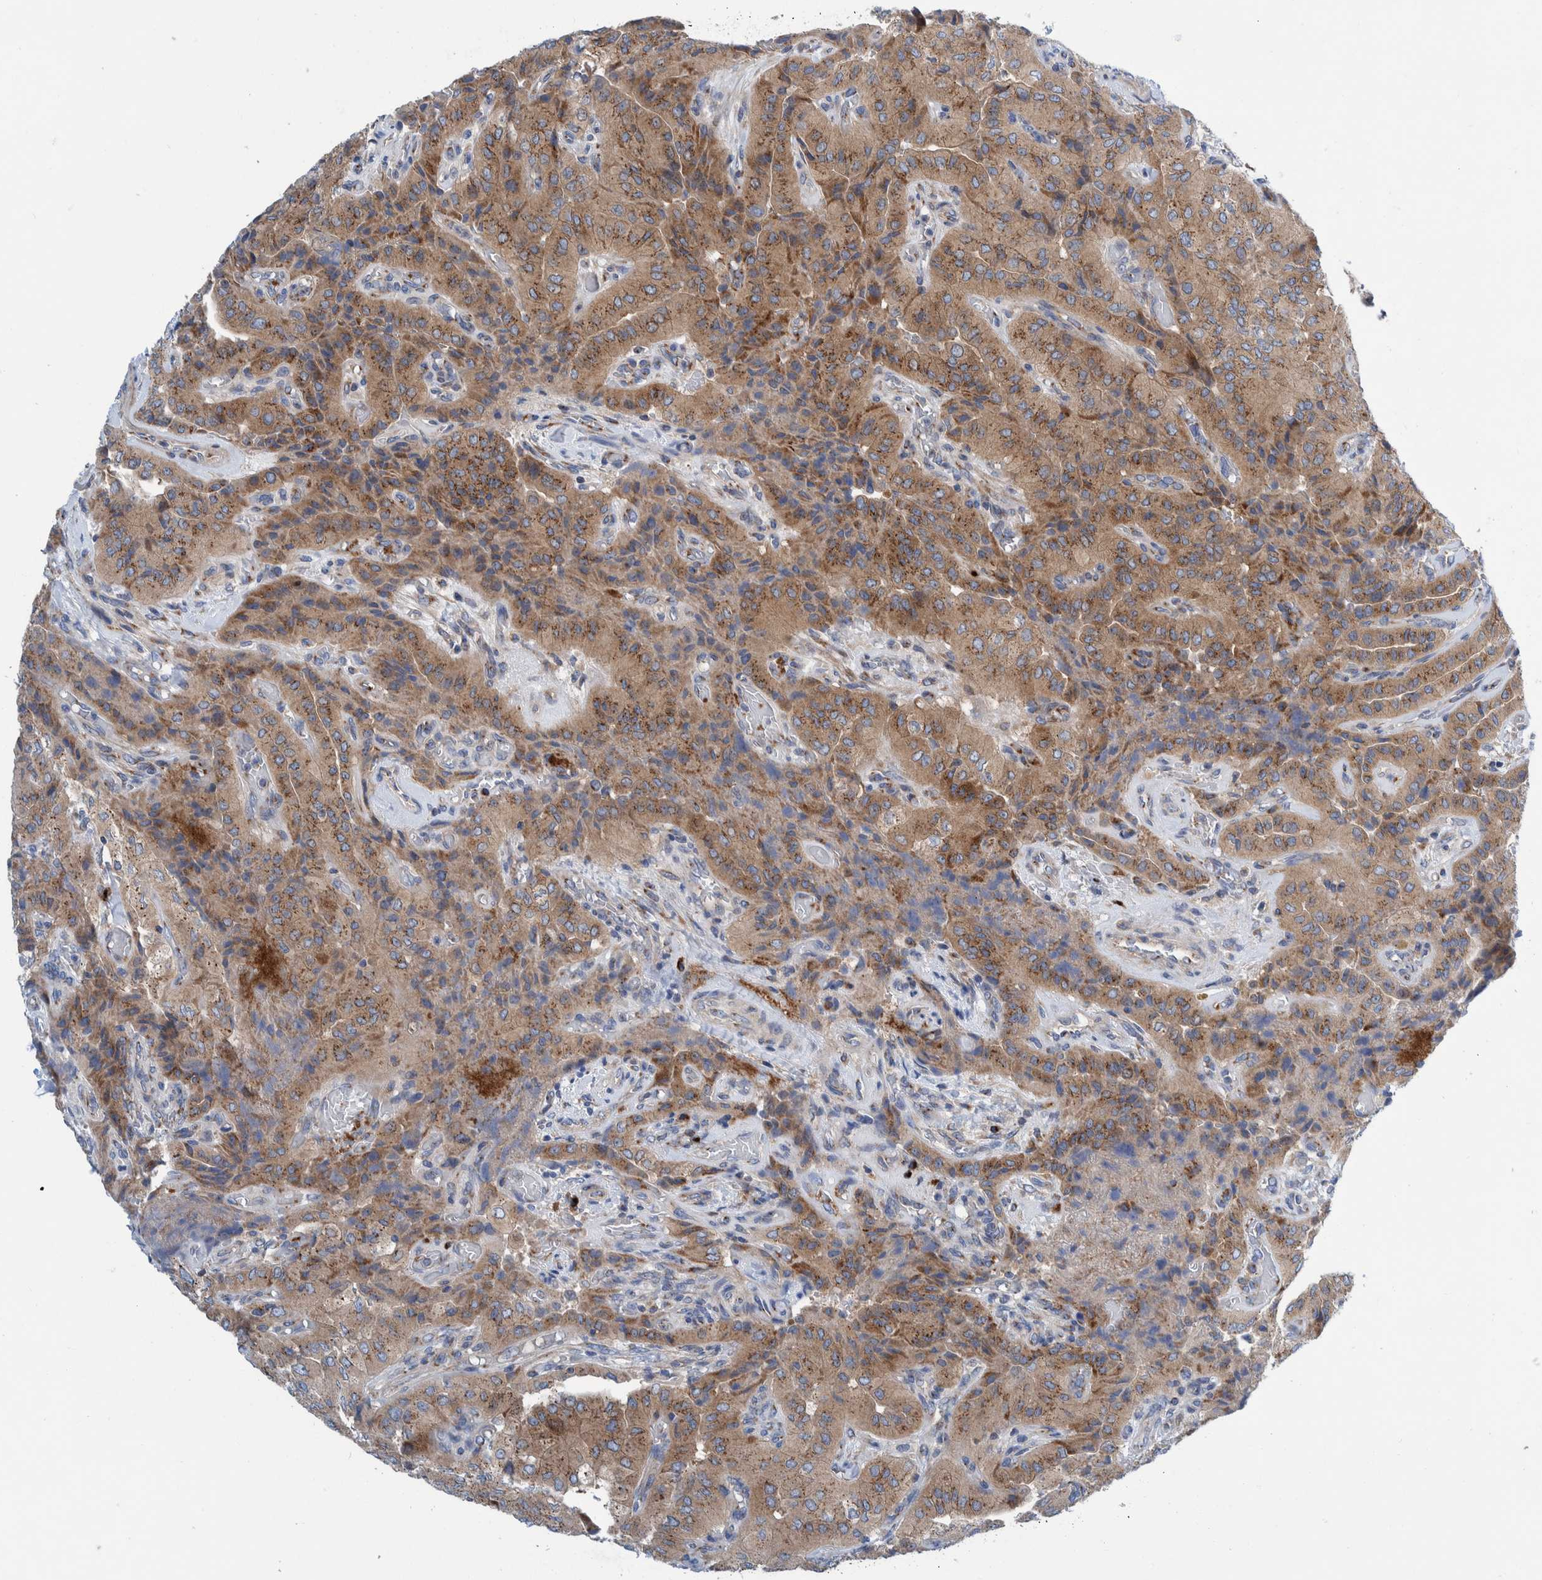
{"staining": {"intensity": "moderate", "quantity": ">75%", "location": "cytoplasmic/membranous"}, "tissue": "thyroid cancer", "cell_type": "Tumor cells", "image_type": "cancer", "snomed": [{"axis": "morphology", "description": "Papillary adenocarcinoma, NOS"}, {"axis": "topography", "description": "Thyroid gland"}], "caption": "Immunohistochemical staining of human thyroid papillary adenocarcinoma exhibits medium levels of moderate cytoplasmic/membranous protein expression in approximately >75% of tumor cells.", "gene": "TRIM58", "patient": {"sex": "female", "age": 59}}